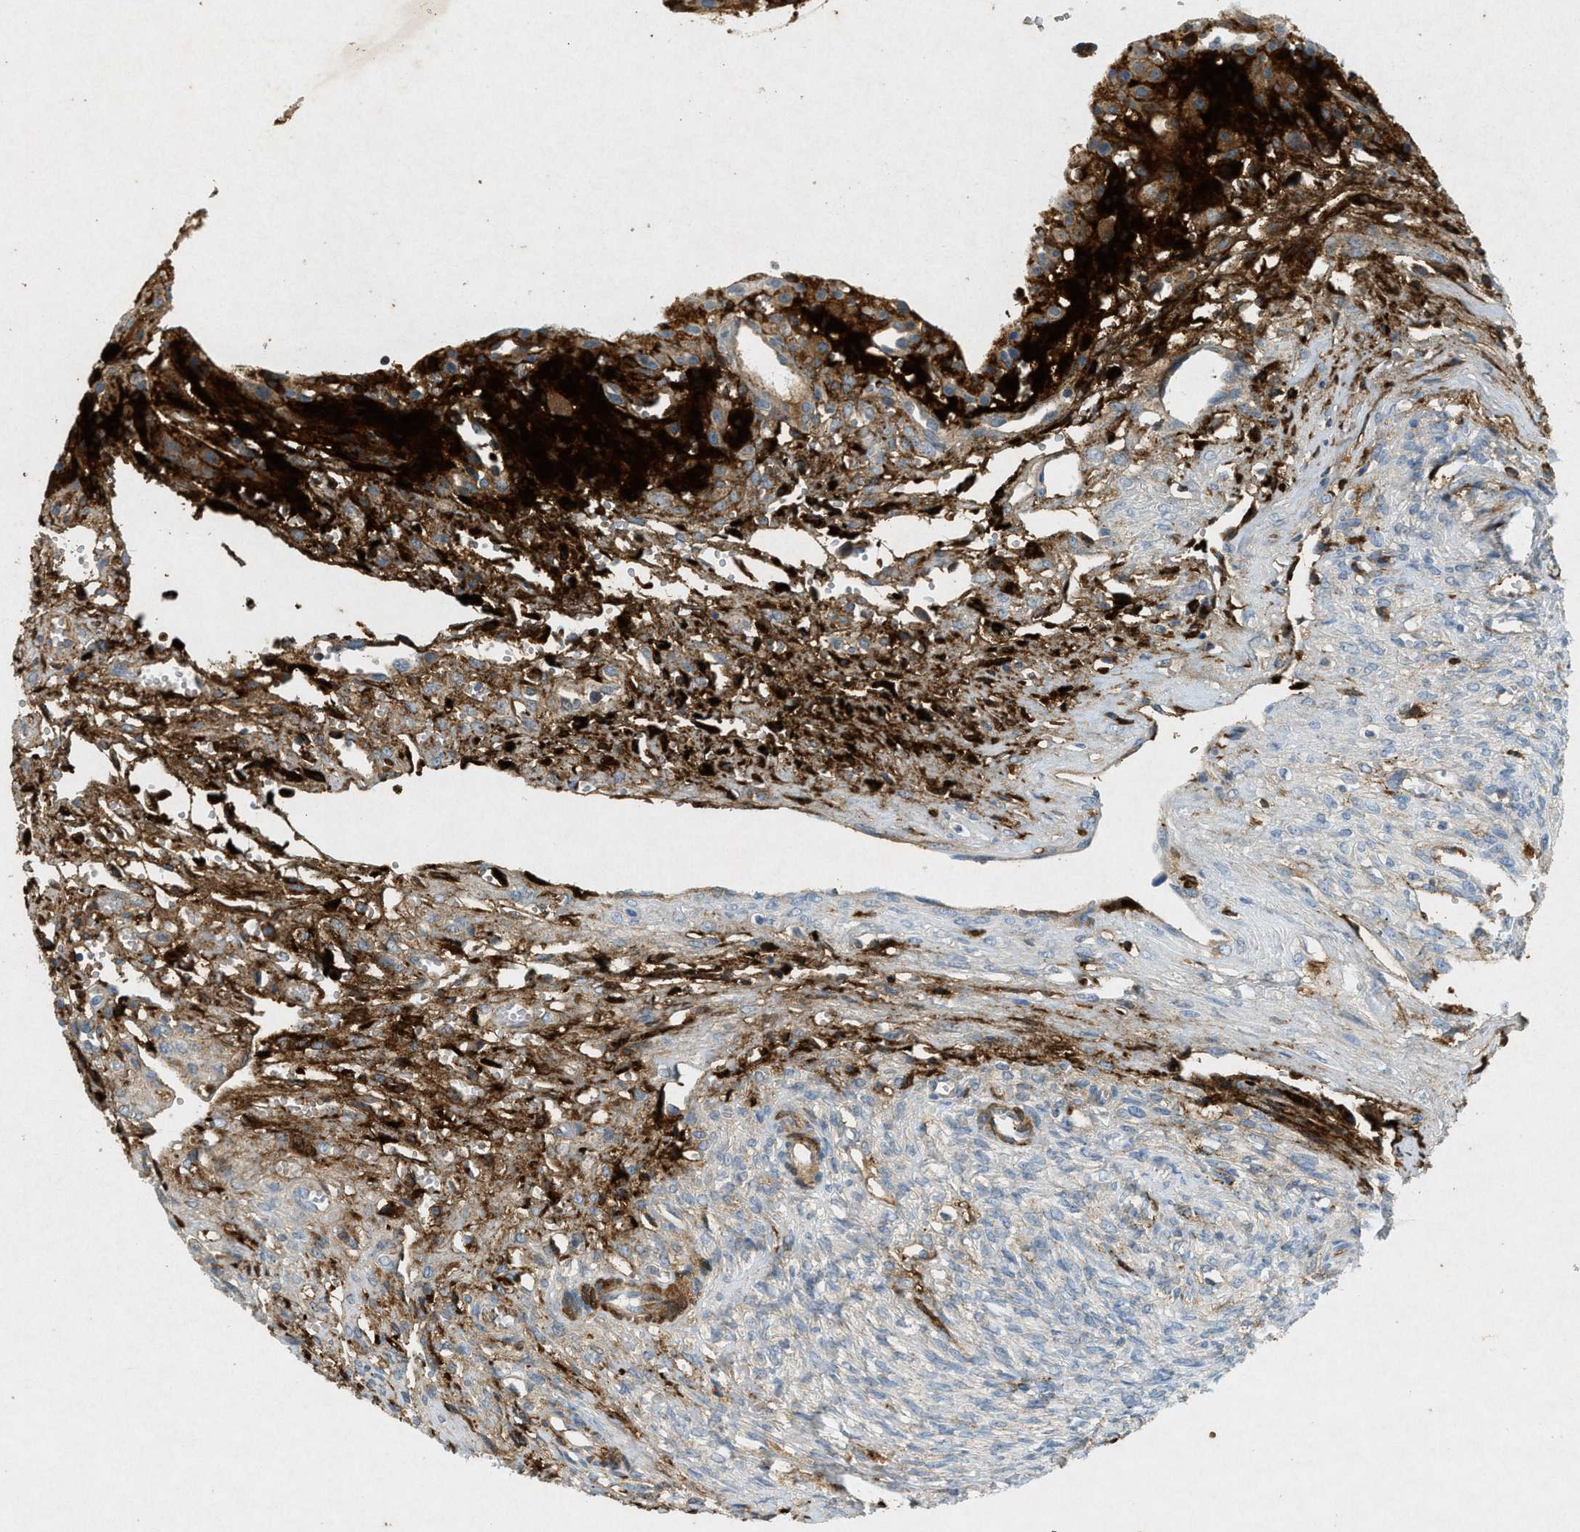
{"staining": {"intensity": "moderate", "quantity": "25%-75%", "location": "cytoplasmic/membranous"}, "tissue": "ovary", "cell_type": "Ovarian stroma cells", "image_type": "normal", "snomed": [{"axis": "morphology", "description": "Normal tissue, NOS"}, {"axis": "topography", "description": "Ovary"}], "caption": "Ovary was stained to show a protein in brown. There is medium levels of moderate cytoplasmic/membranous staining in about 25%-75% of ovarian stroma cells.", "gene": "F2", "patient": {"sex": "female", "age": 56}}